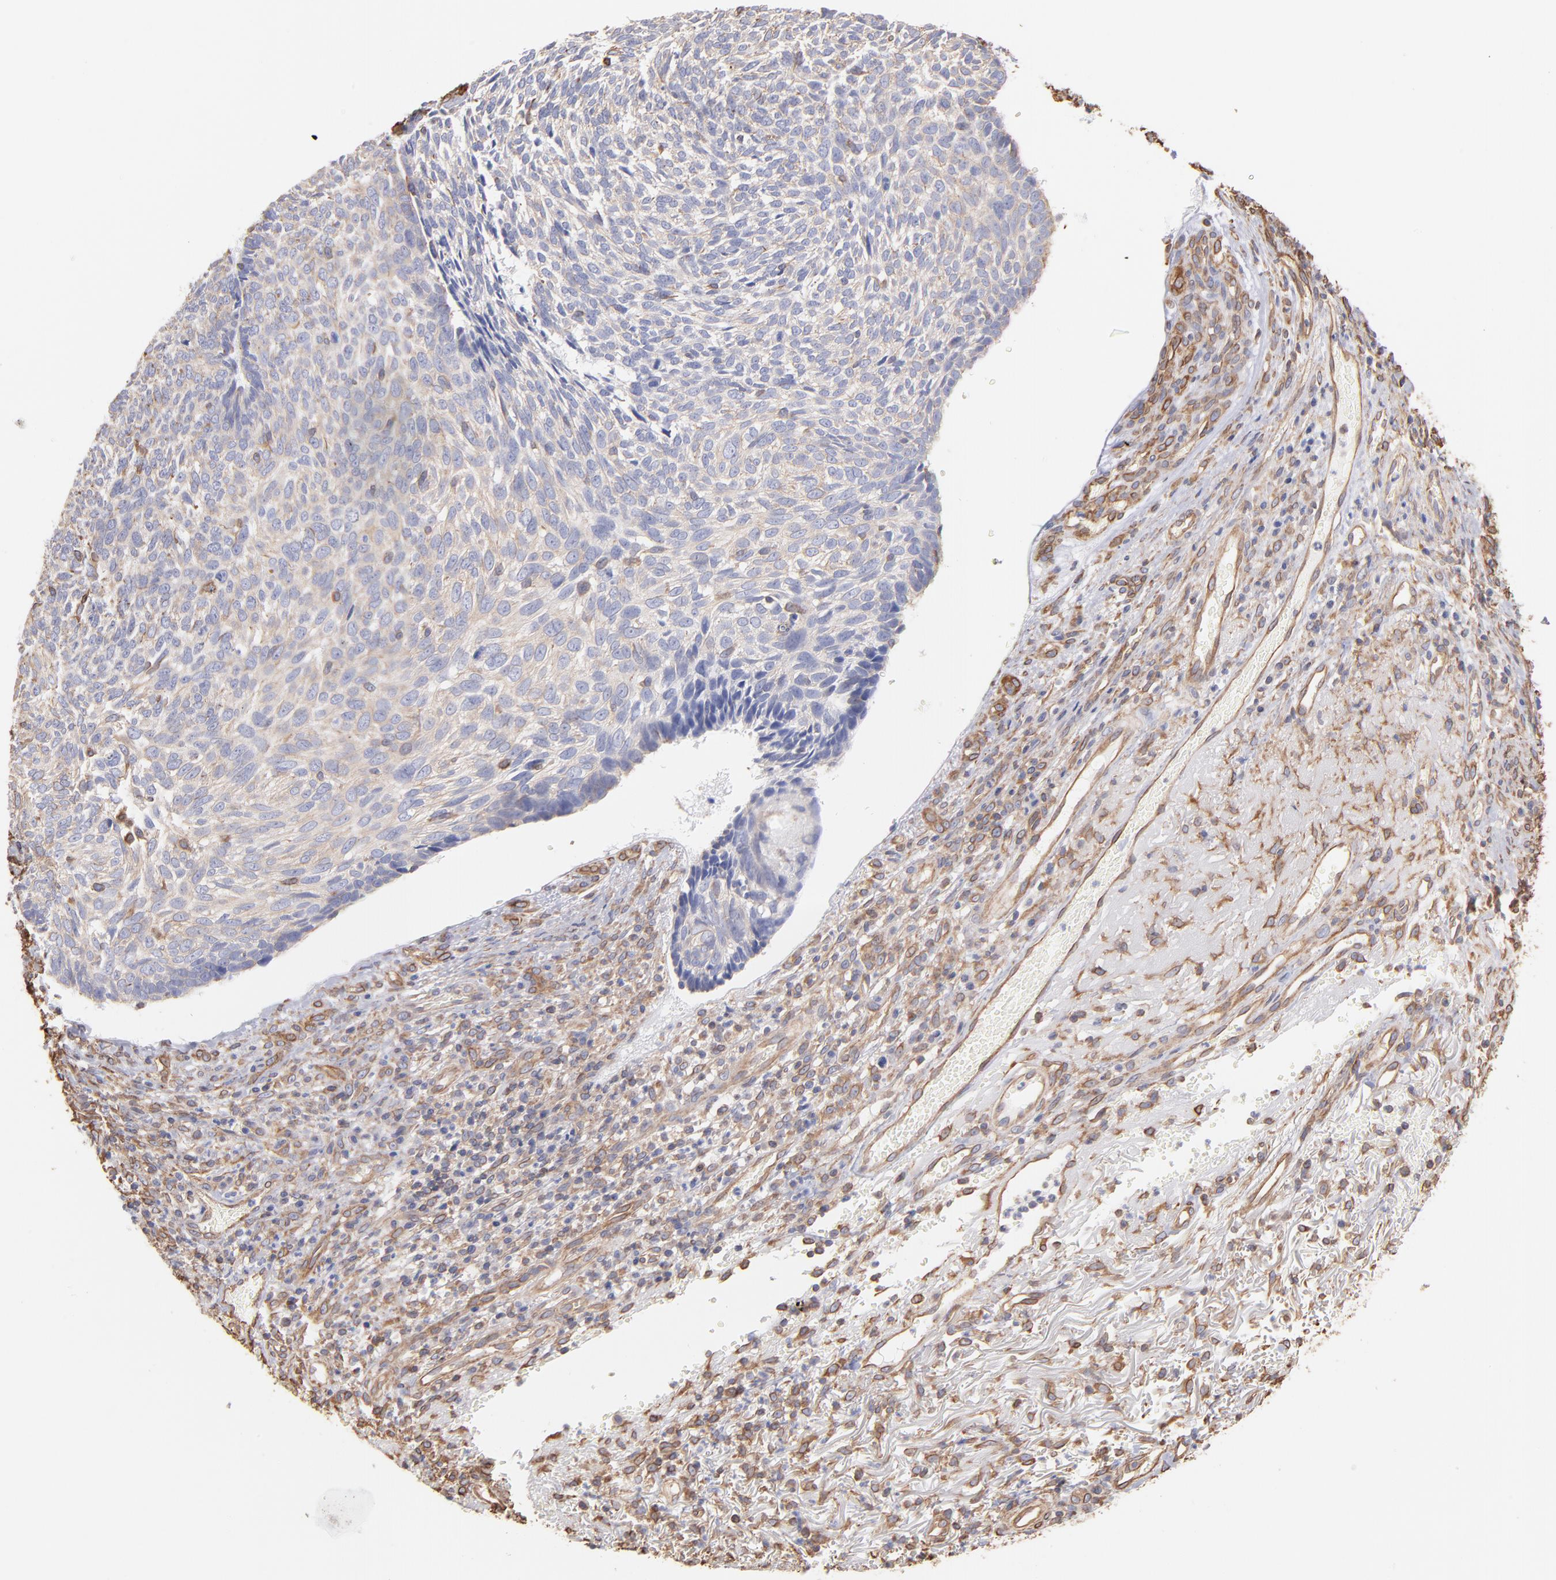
{"staining": {"intensity": "weak", "quantity": ">75%", "location": "cytoplasmic/membranous"}, "tissue": "skin cancer", "cell_type": "Tumor cells", "image_type": "cancer", "snomed": [{"axis": "morphology", "description": "Basal cell carcinoma"}, {"axis": "topography", "description": "Skin"}], "caption": "Skin cancer (basal cell carcinoma) was stained to show a protein in brown. There is low levels of weak cytoplasmic/membranous staining in about >75% of tumor cells.", "gene": "PLEC", "patient": {"sex": "male", "age": 72}}